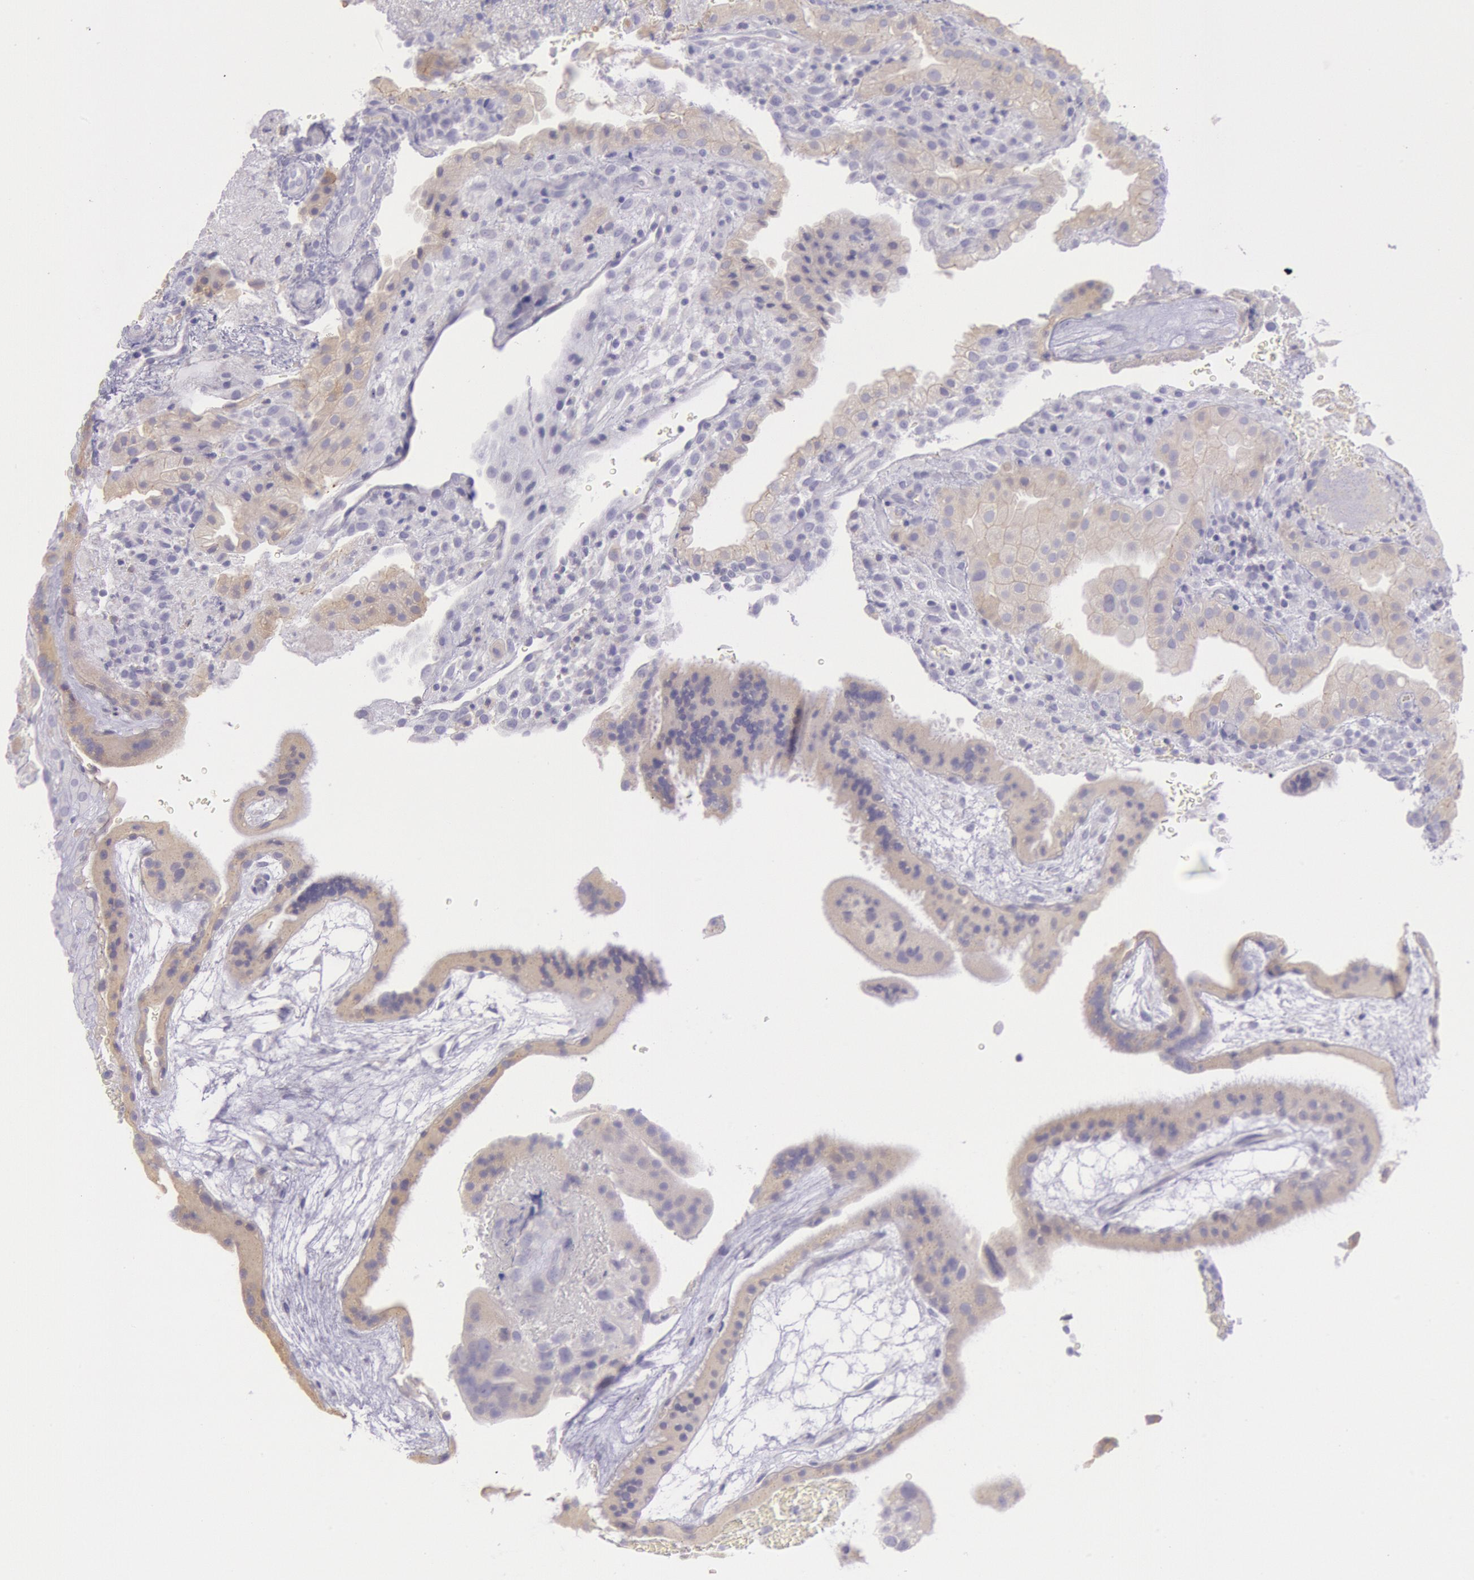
{"staining": {"intensity": "weak", "quantity": "25%-75%", "location": "cytoplasmic/membranous"}, "tissue": "placenta", "cell_type": "Decidual cells", "image_type": "normal", "snomed": [{"axis": "morphology", "description": "Normal tissue, NOS"}, {"axis": "topography", "description": "Placenta"}], "caption": "Placenta stained for a protein displays weak cytoplasmic/membranous positivity in decidual cells. The staining was performed using DAB, with brown indicating positive protein expression. Nuclei are stained blue with hematoxylin.", "gene": "MYH1", "patient": {"sex": "female", "age": 19}}